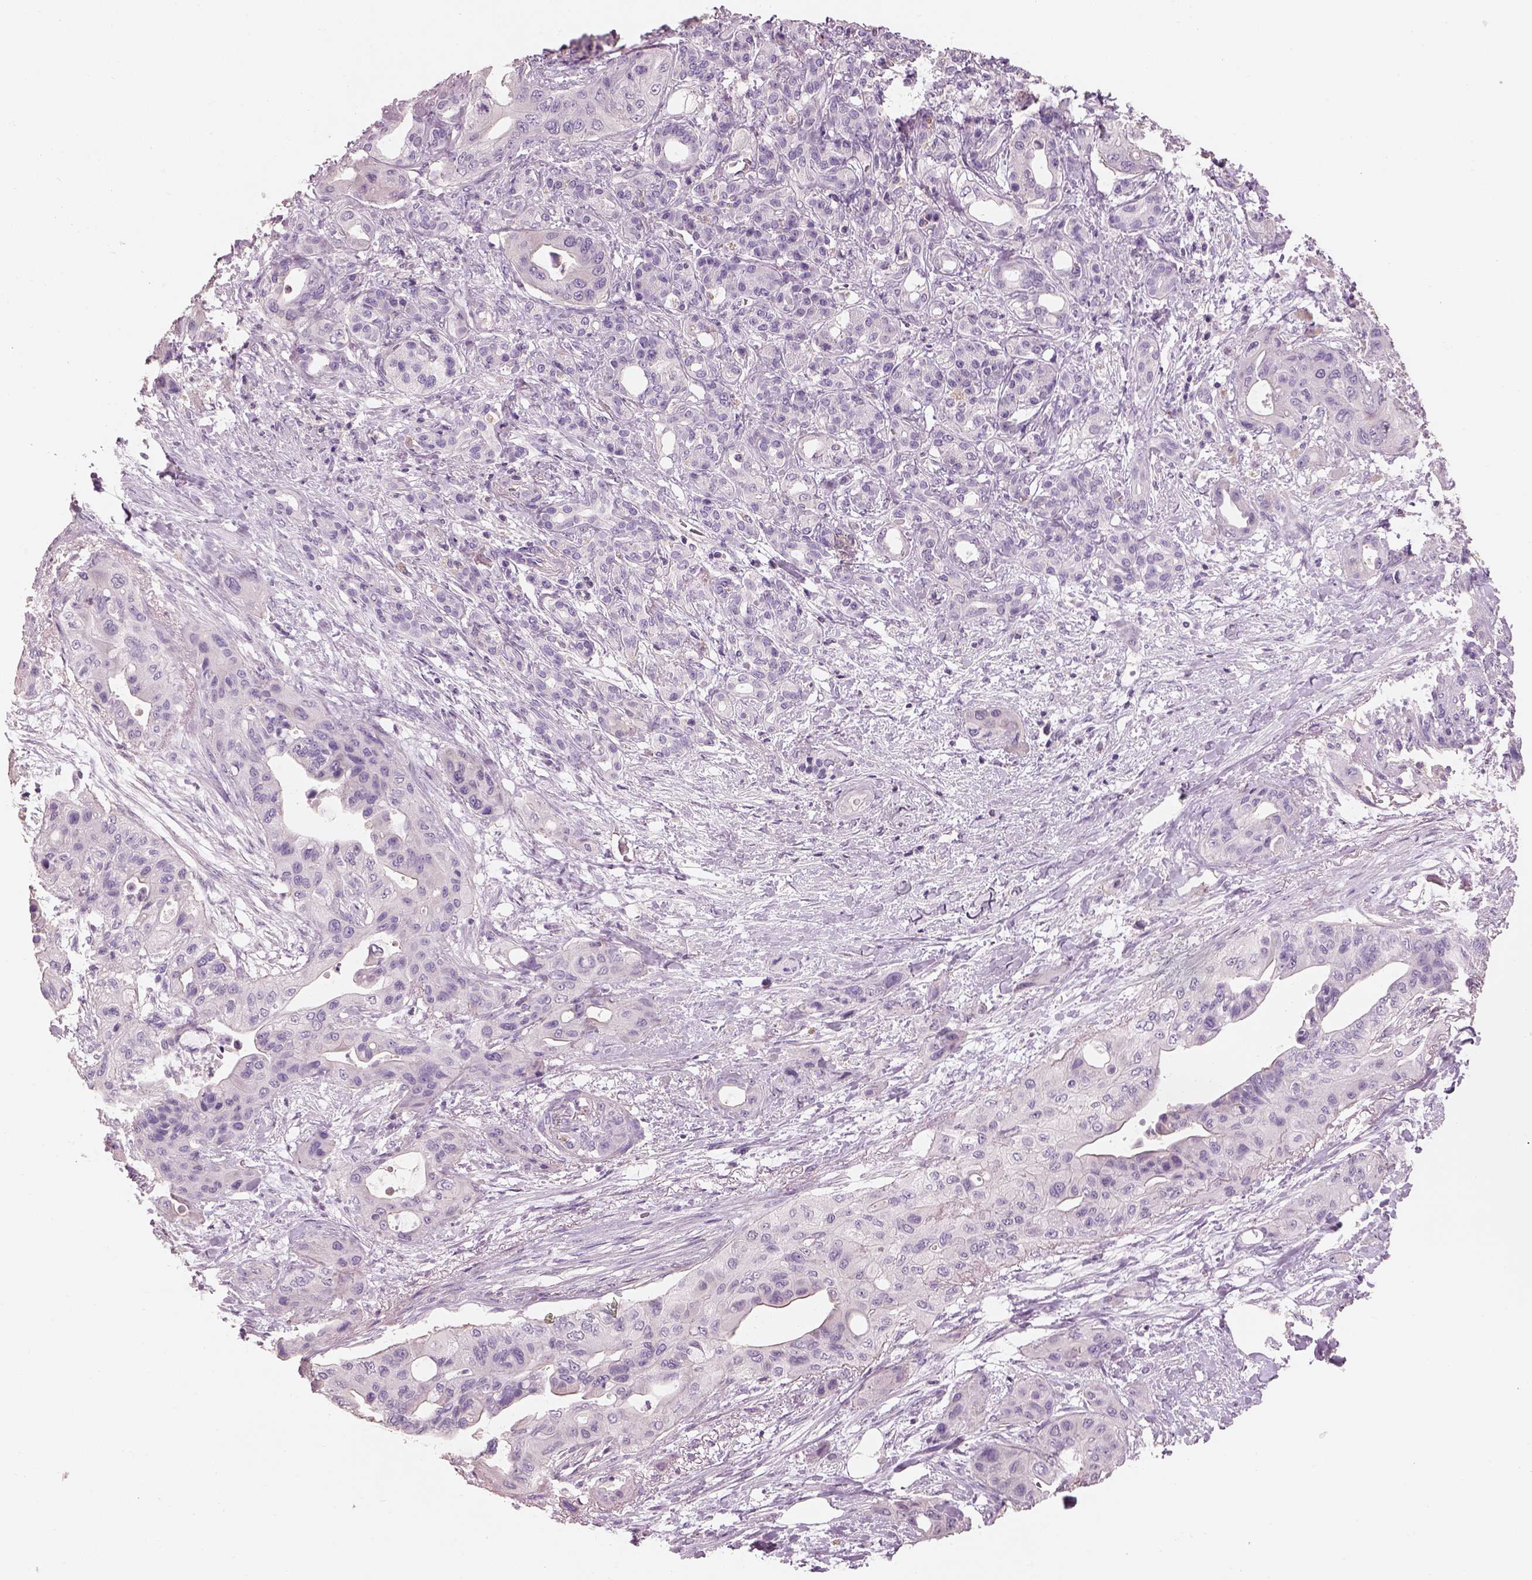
{"staining": {"intensity": "negative", "quantity": "none", "location": "none"}, "tissue": "pancreatic cancer", "cell_type": "Tumor cells", "image_type": "cancer", "snomed": [{"axis": "morphology", "description": "Adenocarcinoma, NOS"}, {"axis": "topography", "description": "Pancreas"}], "caption": "Protein analysis of pancreatic cancer (adenocarcinoma) shows no significant expression in tumor cells.", "gene": "OTUD6A", "patient": {"sex": "male", "age": 71}}